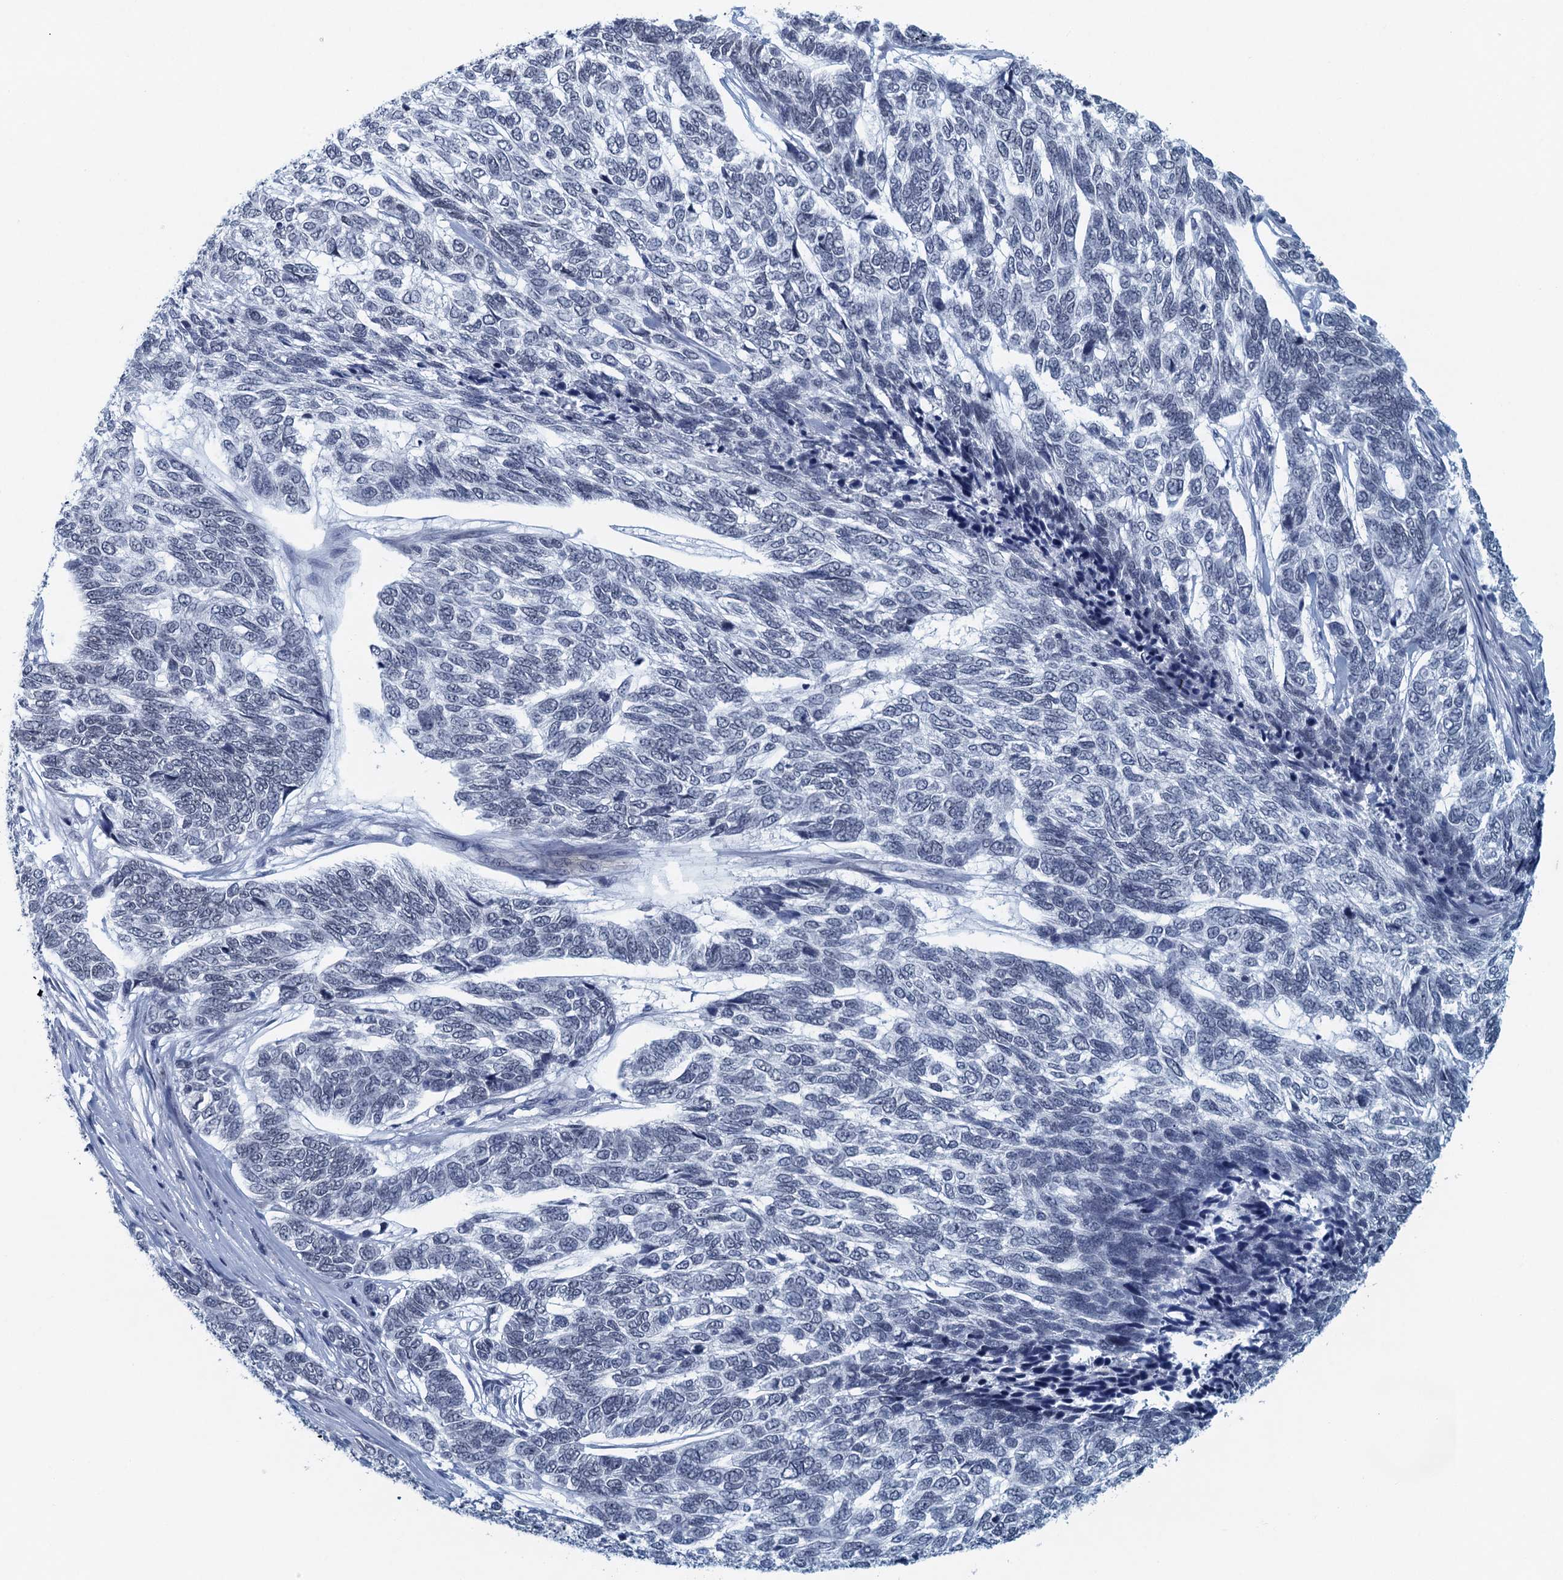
{"staining": {"intensity": "negative", "quantity": "none", "location": "none"}, "tissue": "skin cancer", "cell_type": "Tumor cells", "image_type": "cancer", "snomed": [{"axis": "morphology", "description": "Basal cell carcinoma"}, {"axis": "topography", "description": "Skin"}], "caption": "High magnification brightfield microscopy of basal cell carcinoma (skin) stained with DAB (brown) and counterstained with hematoxylin (blue): tumor cells show no significant positivity.", "gene": "ENSG00000131152", "patient": {"sex": "female", "age": 65}}